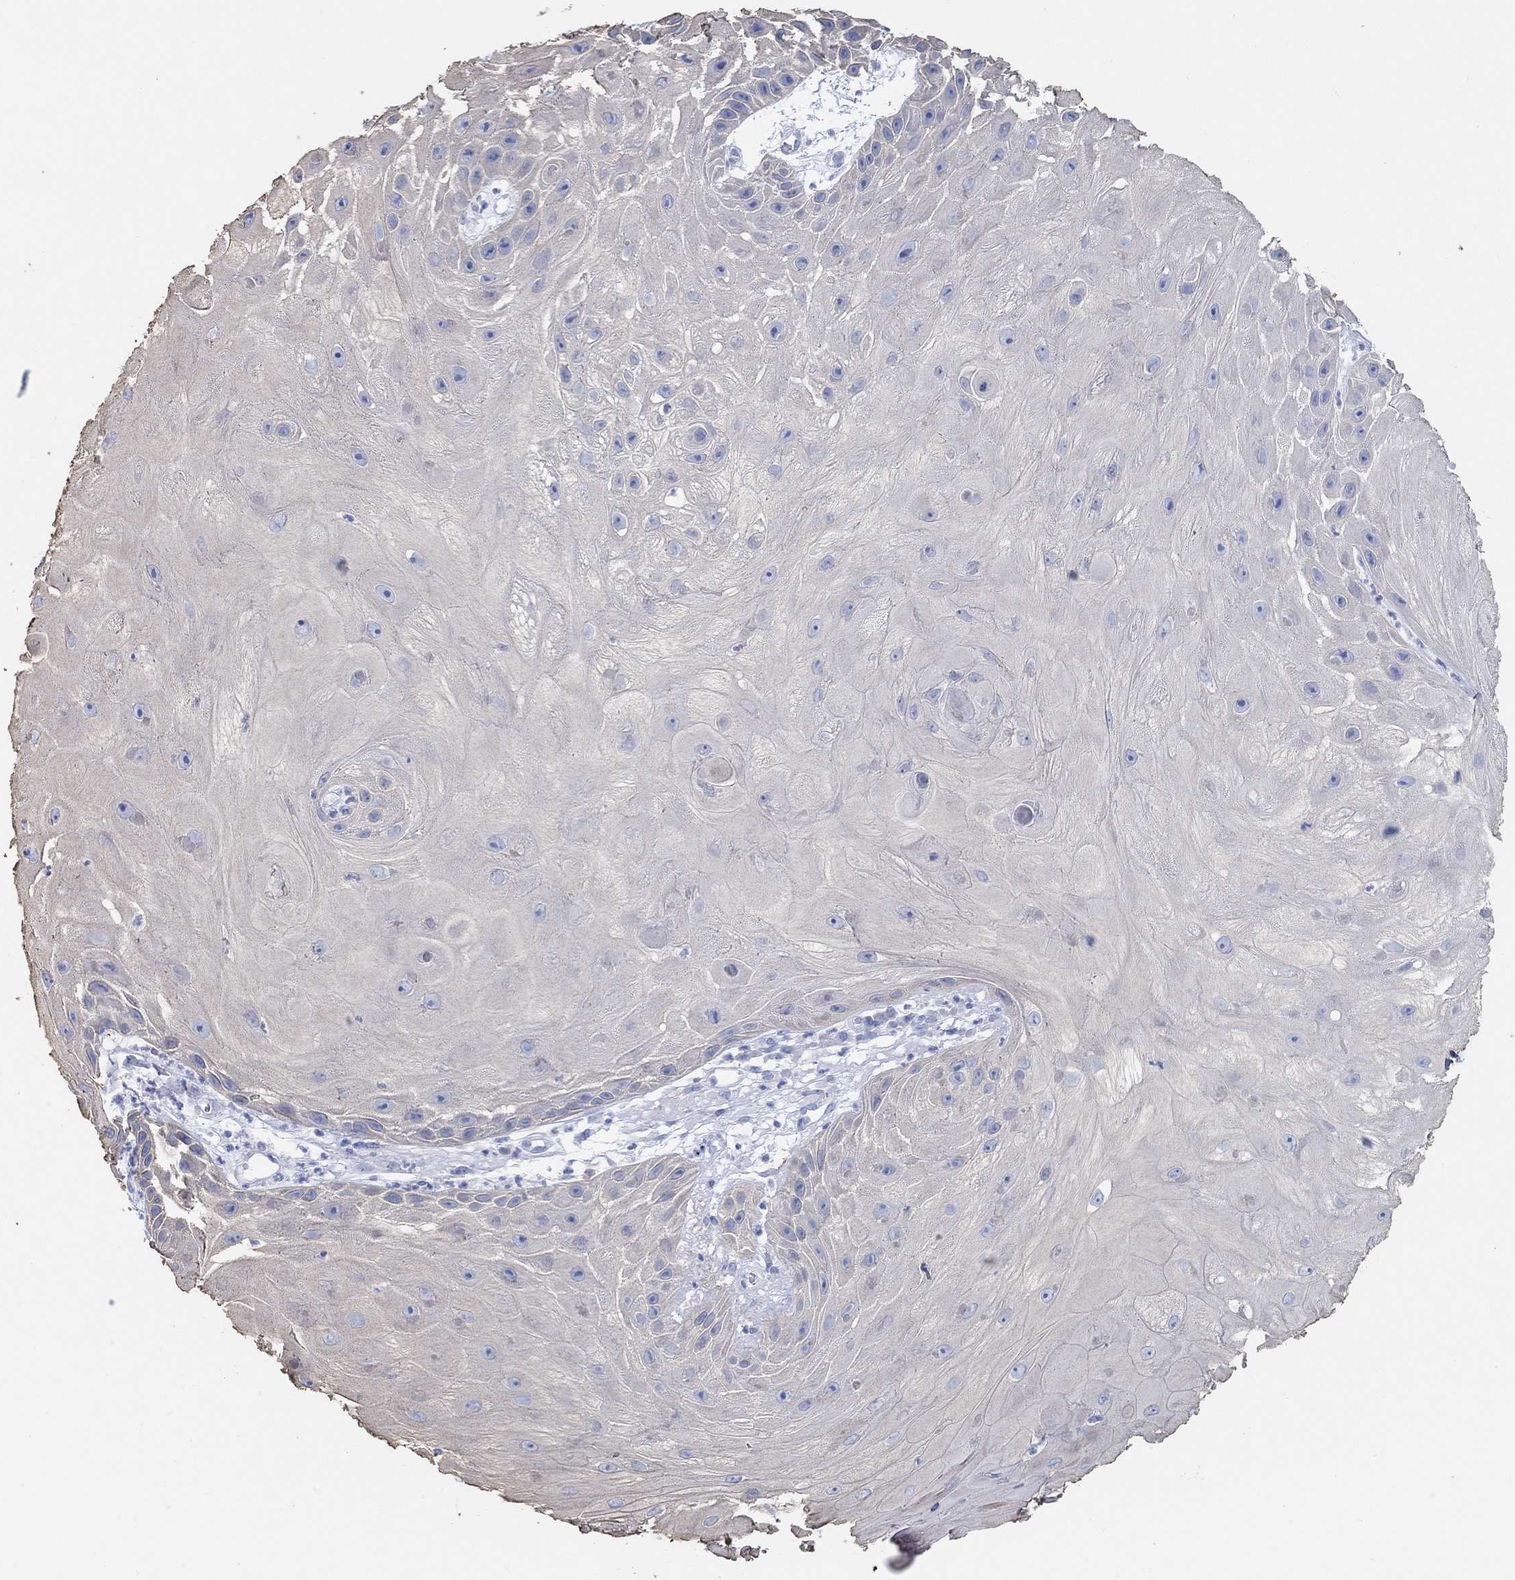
{"staining": {"intensity": "weak", "quantity": "<25%", "location": "cytoplasmic/membranous"}, "tissue": "skin cancer", "cell_type": "Tumor cells", "image_type": "cancer", "snomed": [{"axis": "morphology", "description": "Normal tissue, NOS"}, {"axis": "morphology", "description": "Squamous cell carcinoma, NOS"}, {"axis": "topography", "description": "Skin"}], "caption": "The IHC photomicrograph has no significant positivity in tumor cells of skin squamous cell carcinoma tissue.", "gene": "AK8", "patient": {"sex": "male", "age": 79}}